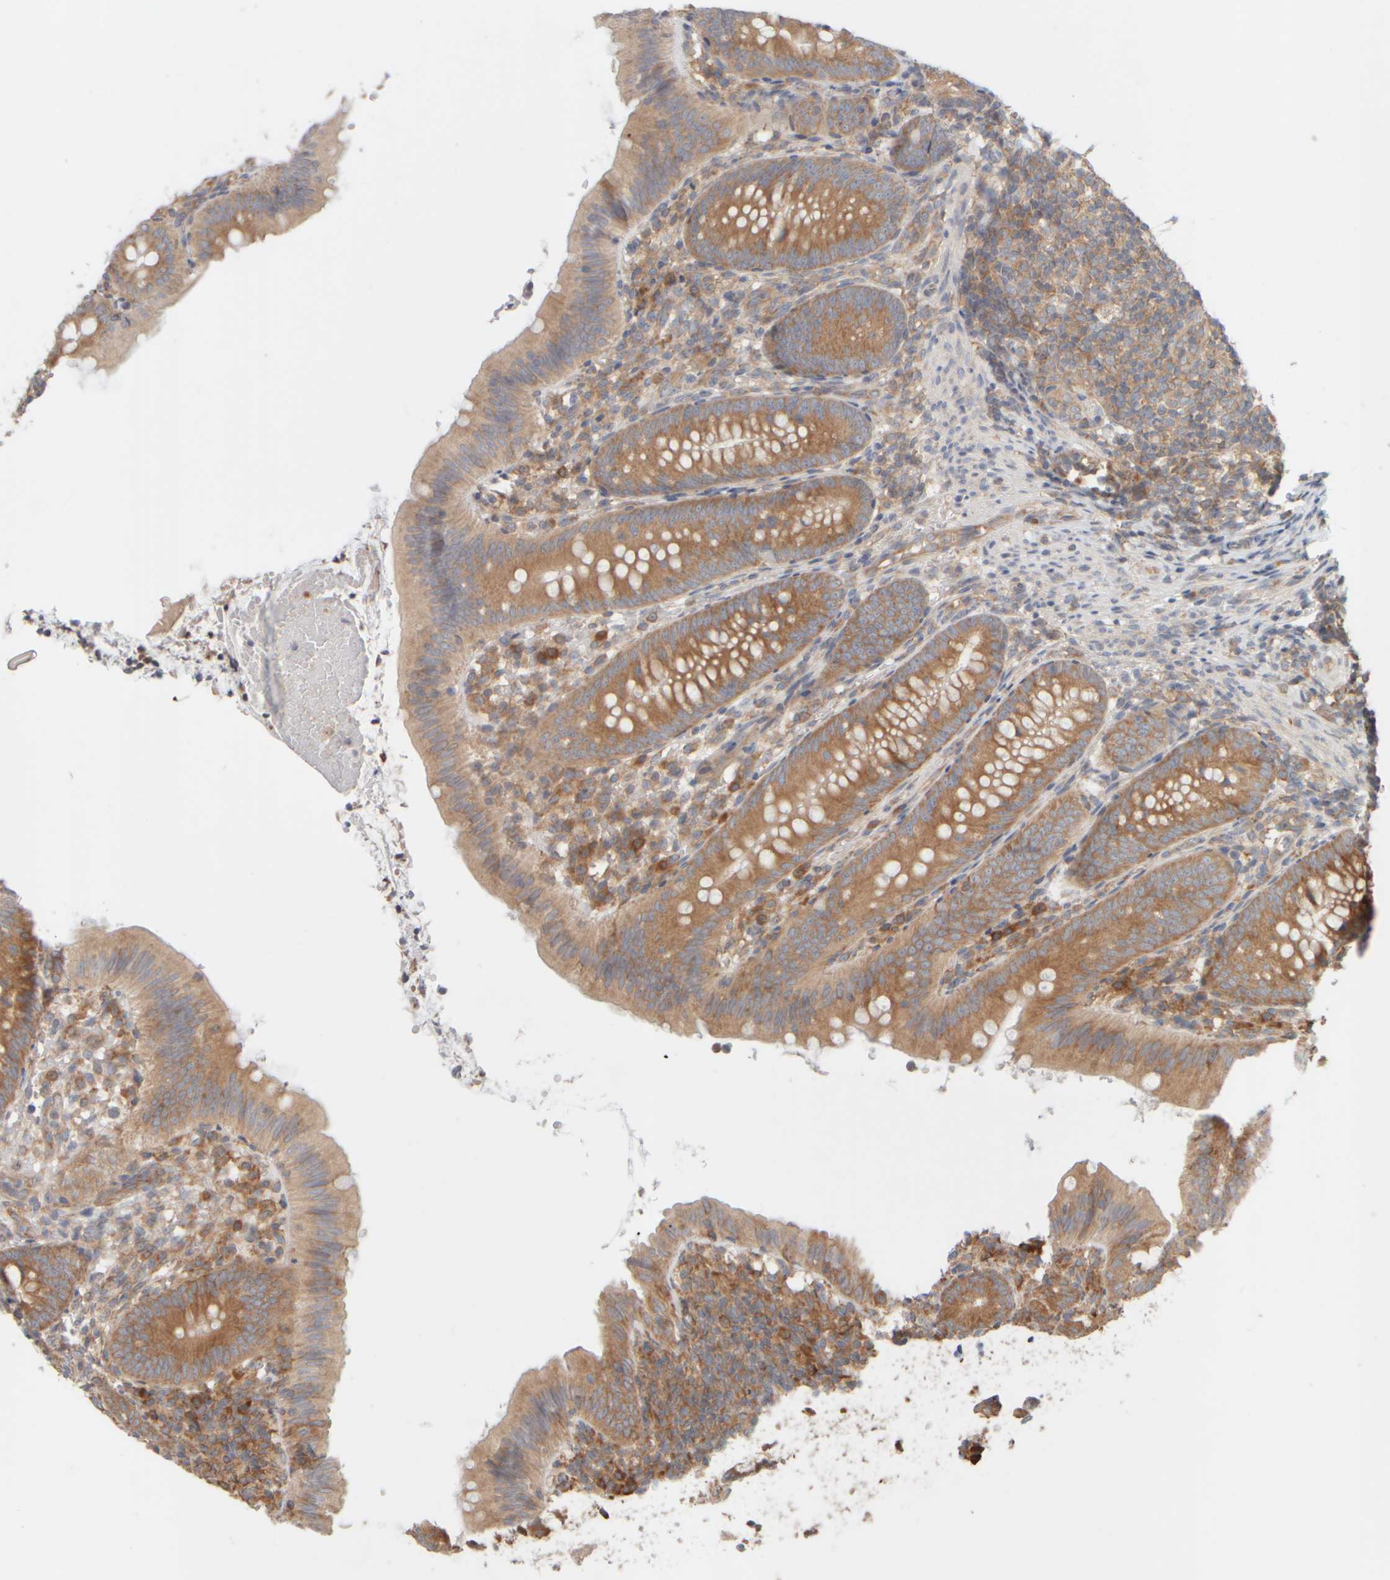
{"staining": {"intensity": "moderate", "quantity": ">75%", "location": "cytoplasmic/membranous"}, "tissue": "appendix", "cell_type": "Glandular cells", "image_type": "normal", "snomed": [{"axis": "morphology", "description": "Normal tissue, NOS"}, {"axis": "topography", "description": "Appendix"}], "caption": "The histopathology image demonstrates staining of normal appendix, revealing moderate cytoplasmic/membranous protein positivity (brown color) within glandular cells.", "gene": "EIF2B3", "patient": {"sex": "male", "age": 1}}